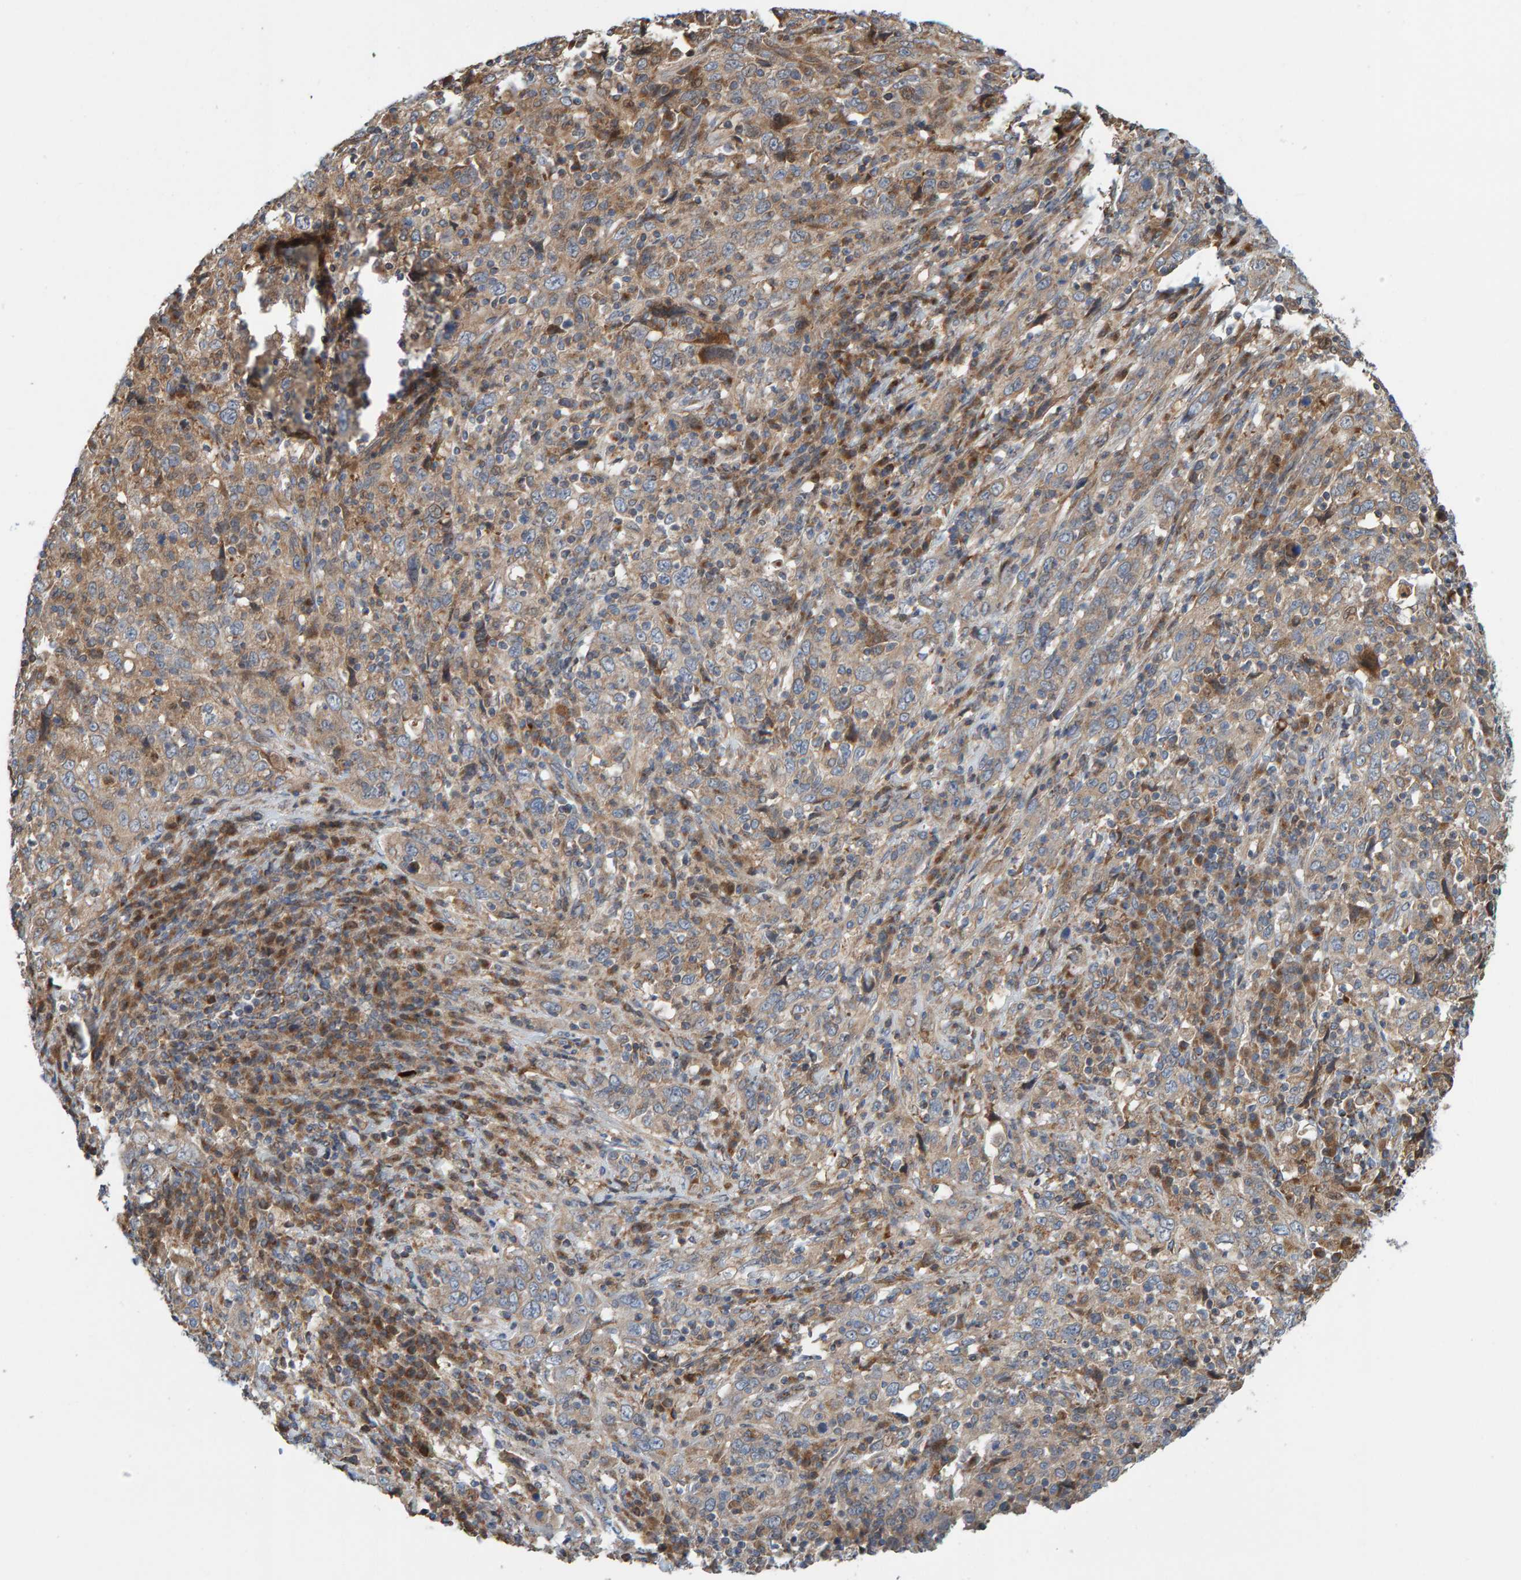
{"staining": {"intensity": "weak", "quantity": ">75%", "location": "cytoplasmic/membranous"}, "tissue": "cervical cancer", "cell_type": "Tumor cells", "image_type": "cancer", "snomed": [{"axis": "morphology", "description": "Squamous cell carcinoma, NOS"}, {"axis": "topography", "description": "Cervix"}], "caption": "Cervical cancer stained for a protein (brown) demonstrates weak cytoplasmic/membranous positive expression in about >75% of tumor cells.", "gene": "KIAA0753", "patient": {"sex": "female", "age": 46}}